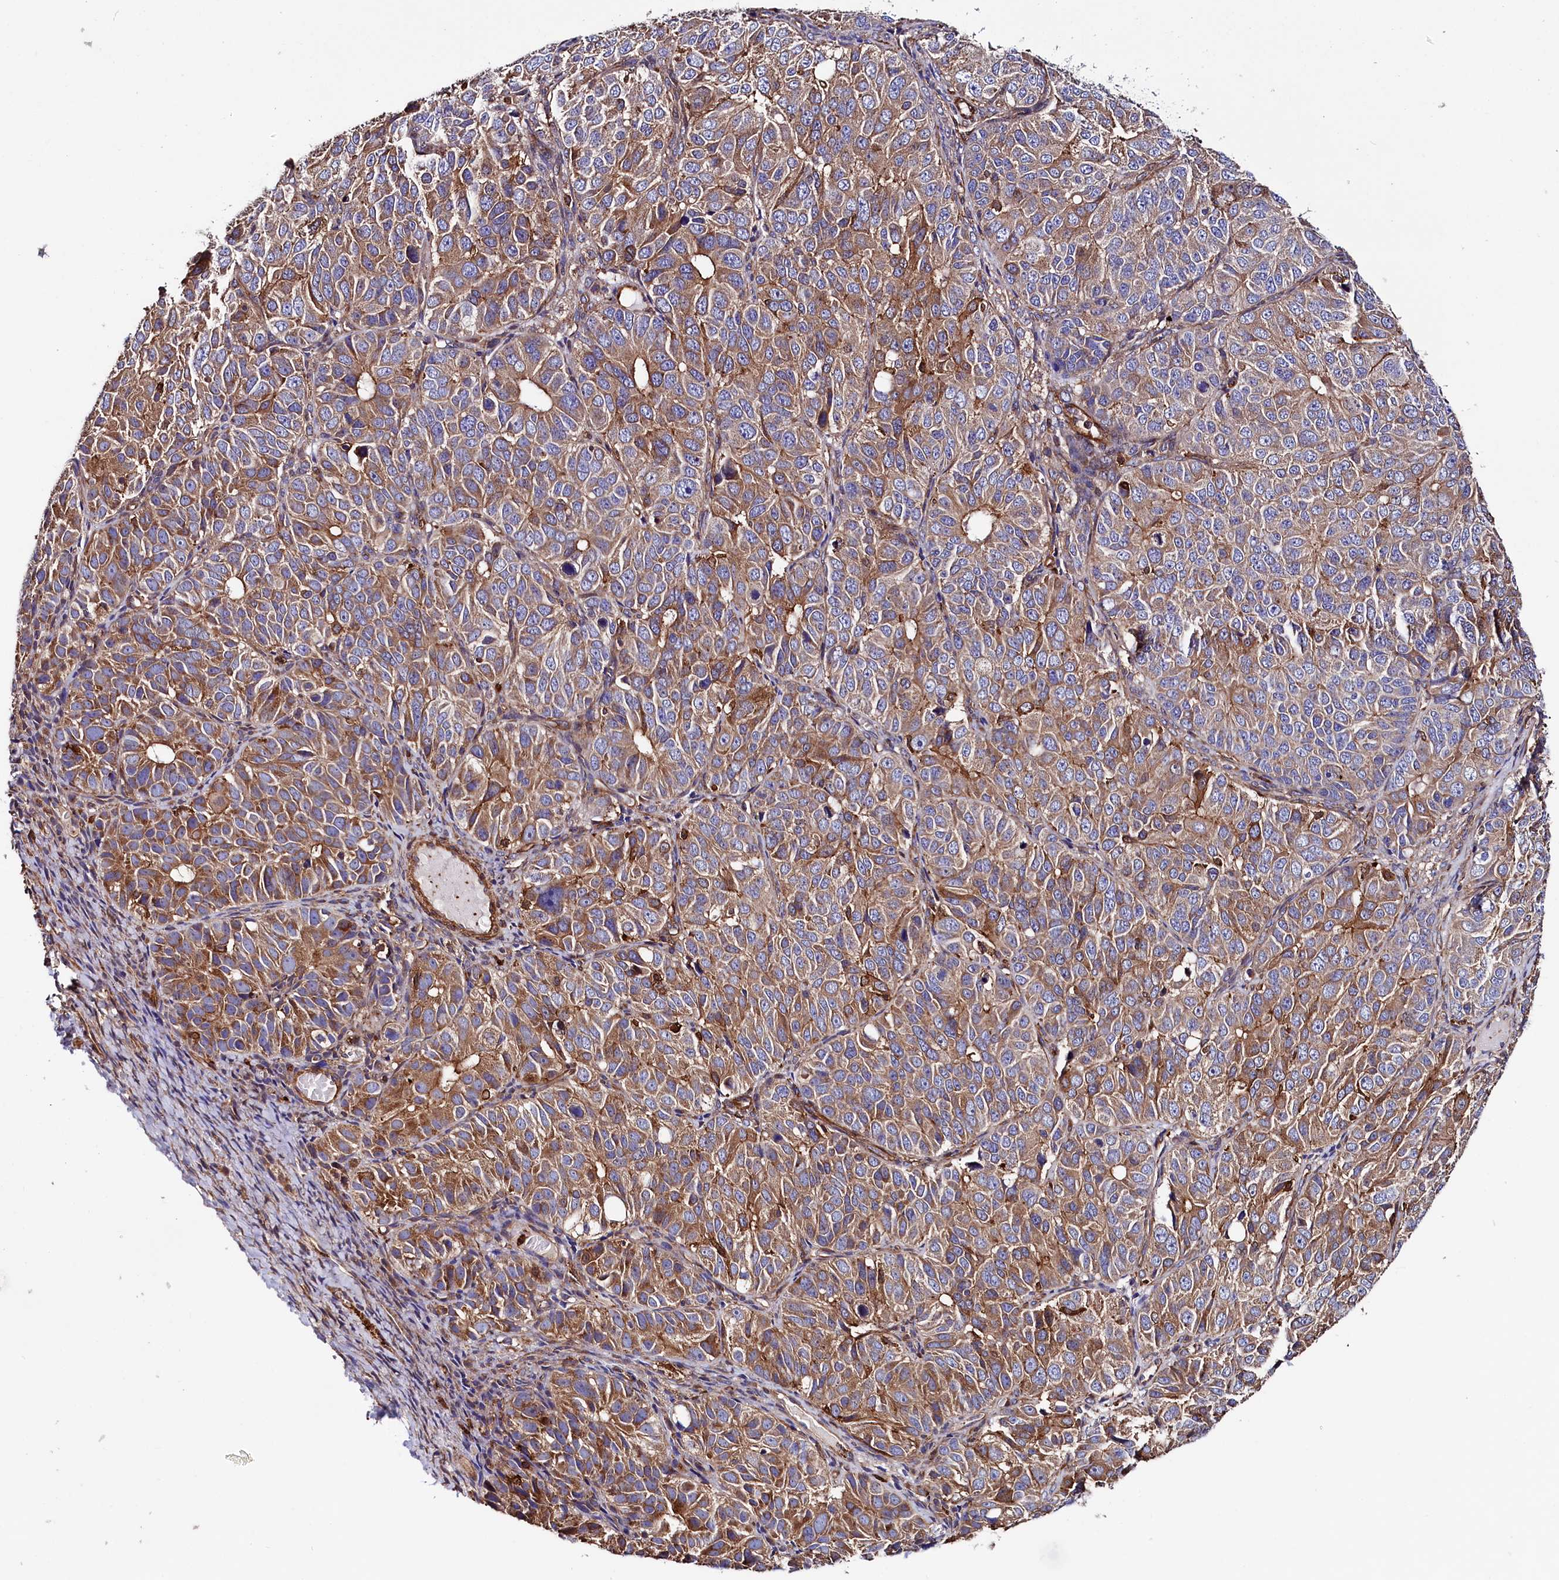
{"staining": {"intensity": "moderate", "quantity": ">75%", "location": "cytoplasmic/membranous"}, "tissue": "ovarian cancer", "cell_type": "Tumor cells", "image_type": "cancer", "snomed": [{"axis": "morphology", "description": "Carcinoma, endometroid"}, {"axis": "topography", "description": "Ovary"}], "caption": "A medium amount of moderate cytoplasmic/membranous positivity is appreciated in approximately >75% of tumor cells in ovarian cancer tissue. The staining is performed using DAB (3,3'-diaminobenzidine) brown chromogen to label protein expression. The nuclei are counter-stained blue using hematoxylin.", "gene": "STAMBPL1", "patient": {"sex": "female", "age": 51}}